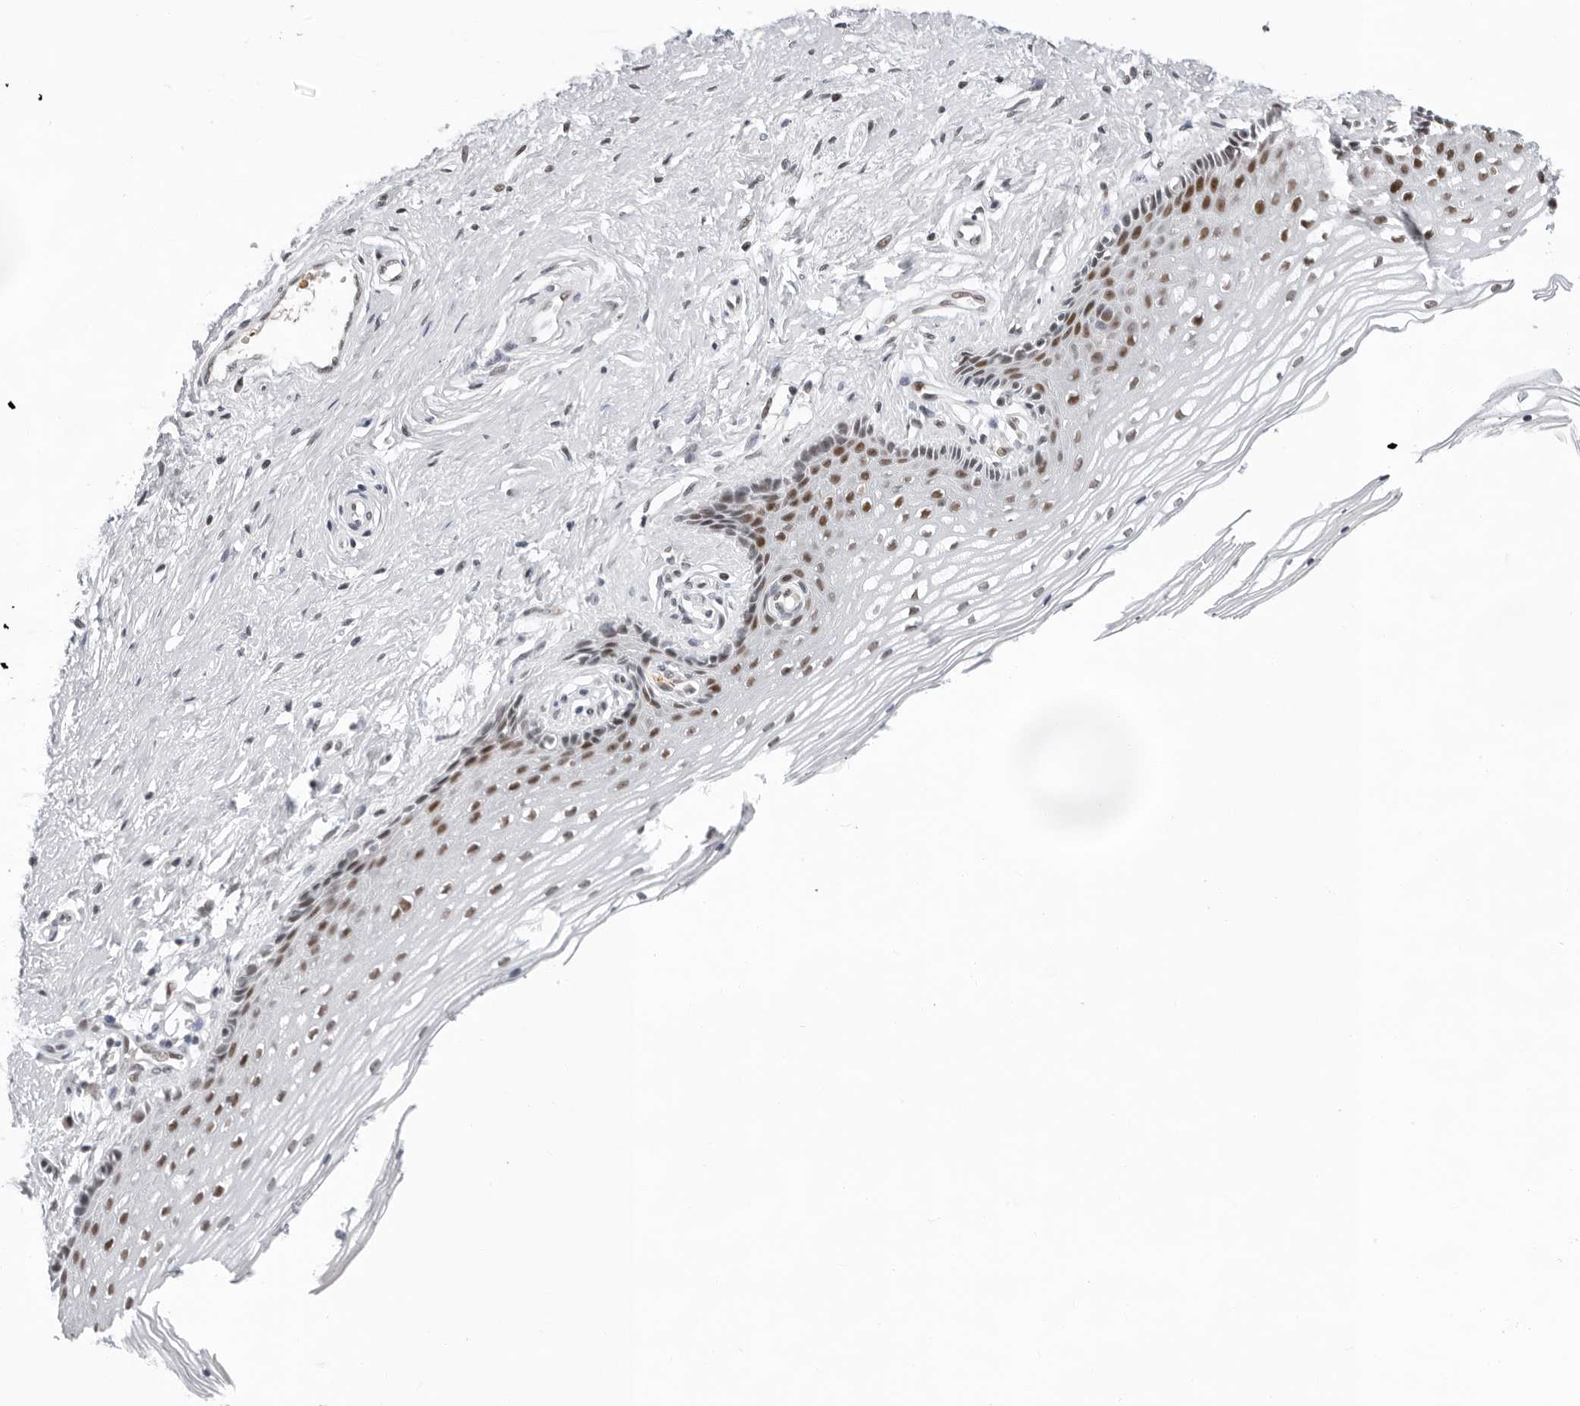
{"staining": {"intensity": "moderate", "quantity": ">75%", "location": "nuclear"}, "tissue": "vagina", "cell_type": "Squamous epithelial cells", "image_type": "normal", "snomed": [{"axis": "morphology", "description": "Normal tissue, NOS"}, {"axis": "topography", "description": "Vagina"}], "caption": "Moderate nuclear expression is seen in approximately >75% of squamous epithelial cells in normal vagina.", "gene": "USP1", "patient": {"sex": "female", "age": 46}}